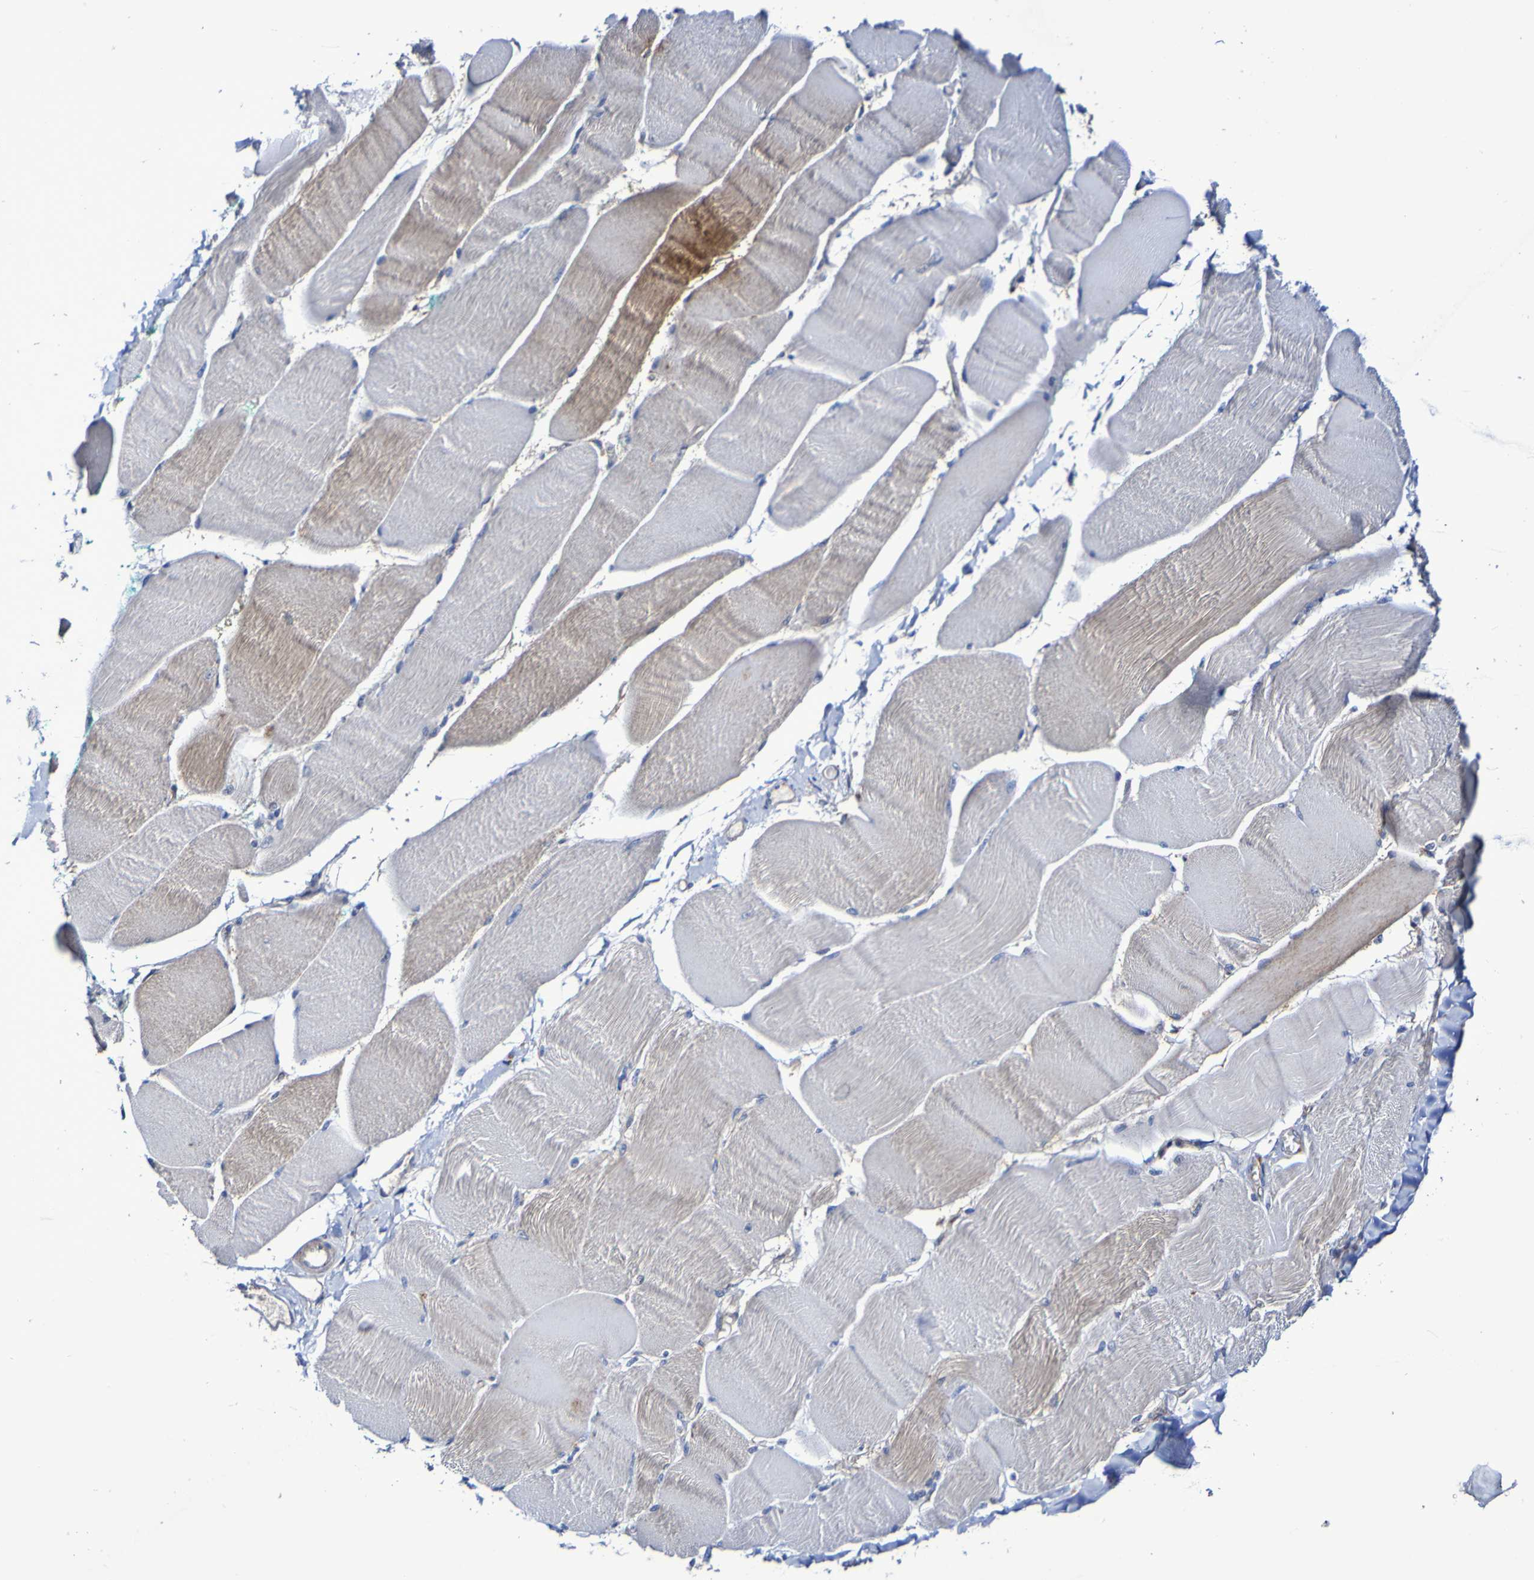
{"staining": {"intensity": "weak", "quantity": "<25%", "location": "cytoplasmic/membranous"}, "tissue": "skeletal muscle", "cell_type": "Myocytes", "image_type": "normal", "snomed": [{"axis": "morphology", "description": "Normal tissue, NOS"}, {"axis": "morphology", "description": "Squamous cell carcinoma, NOS"}, {"axis": "topography", "description": "Skeletal muscle"}], "caption": "Immunohistochemistry image of unremarkable skeletal muscle: human skeletal muscle stained with DAB (3,3'-diaminobenzidine) reveals no significant protein staining in myocytes.", "gene": "GJB1", "patient": {"sex": "male", "age": 51}}